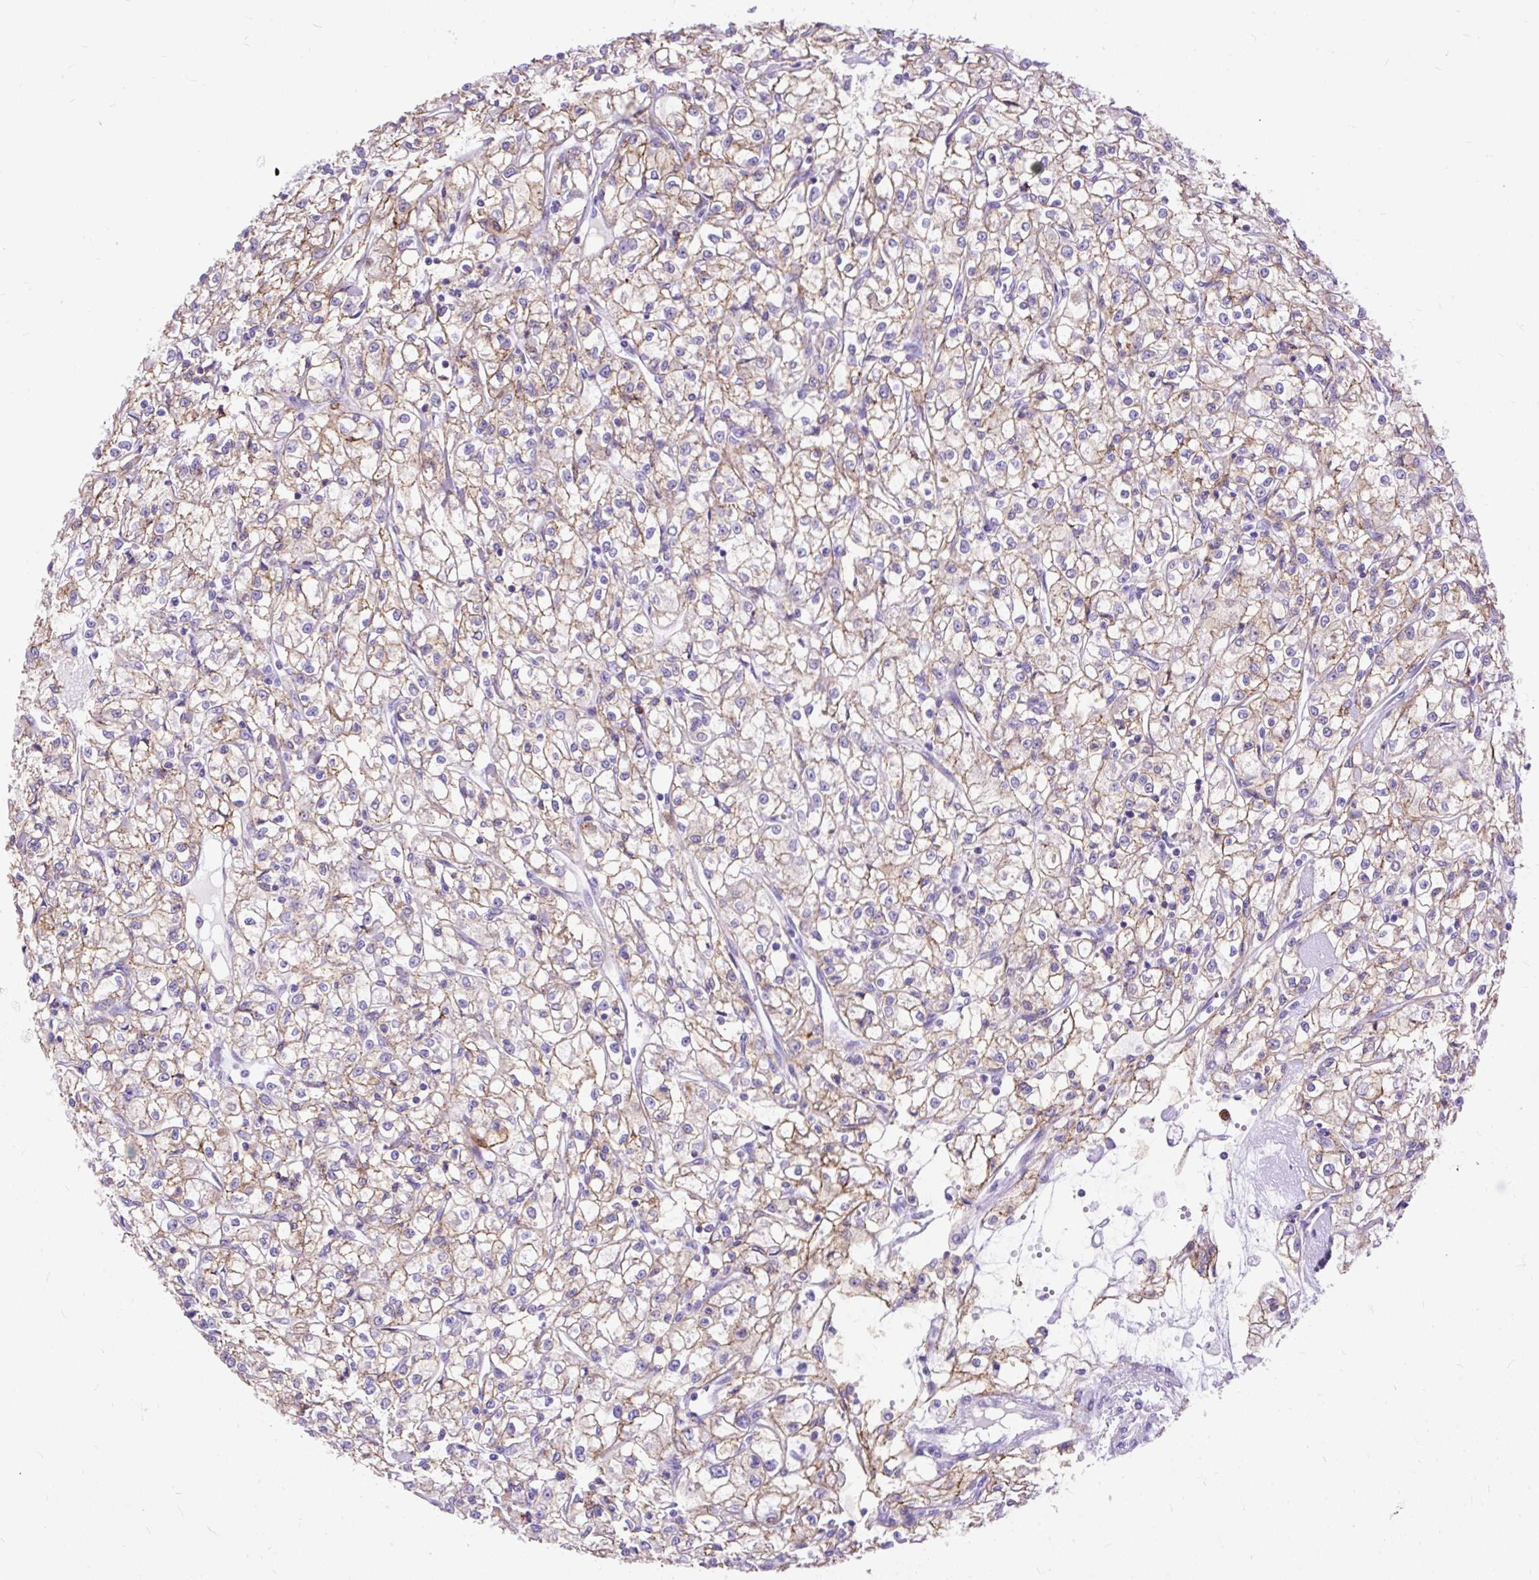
{"staining": {"intensity": "moderate", "quantity": "25%-75%", "location": "cytoplasmic/membranous"}, "tissue": "renal cancer", "cell_type": "Tumor cells", "image_type": "cancer", "snomed": [{"axis": "morphology", "description": "Adenocarcinoma, NOS"}, {"axis": "topography", "description": "Kidney"}], "caption": "A high-resolution photomicrograph shows IHC staining of renal cancer, which reveals moderate cytoplasmic/membranous positivity in approximately 25%-75% of tumor cells.", "gene": "ZNF256", "patient": {"sex": "female", "age": 59}}